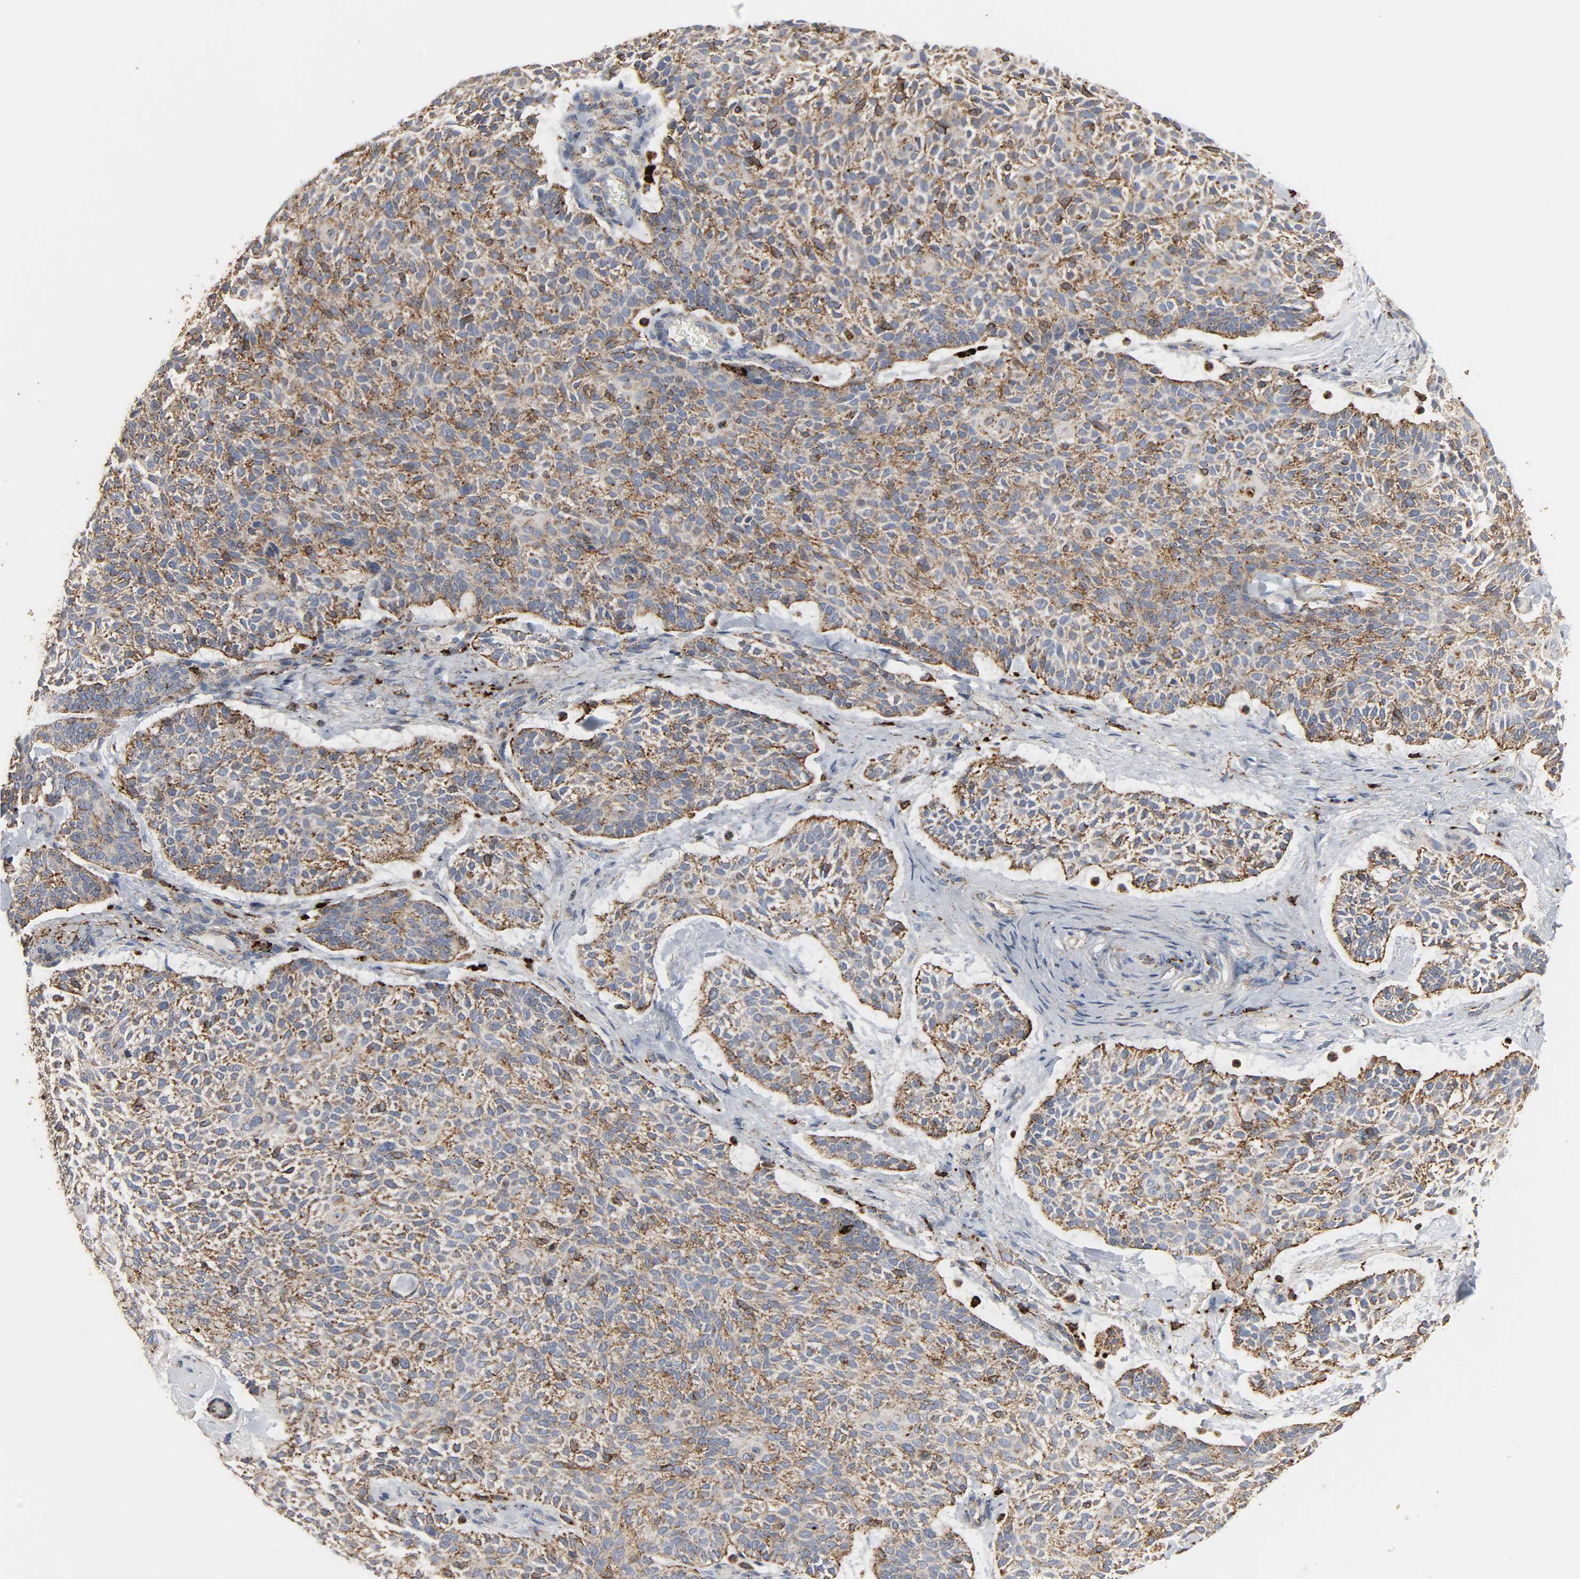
{"staining": {"intensity": "moderate", "quantity": ">75%", "location": "cytoplasmic/membranous"}, "tissue": "skin cancer", "cell_type": "Tumor cells", "image_type": "cancer", "snomed": [{"axis": "morphology", "description": "Normal tissue, NOS"}, {"axis": "morphology", "description": "Basal cell carcinoma"}, {"axis": "topography", "description": "Skin"}], "caption": "Skin cancer tissue displays moderate cytoplasmic/membranous staining in about >75% of tumor cells, visualized by immunohistochemistry.", "gene": "PSAP", "patient": {"sex": "female", "age": 70}}